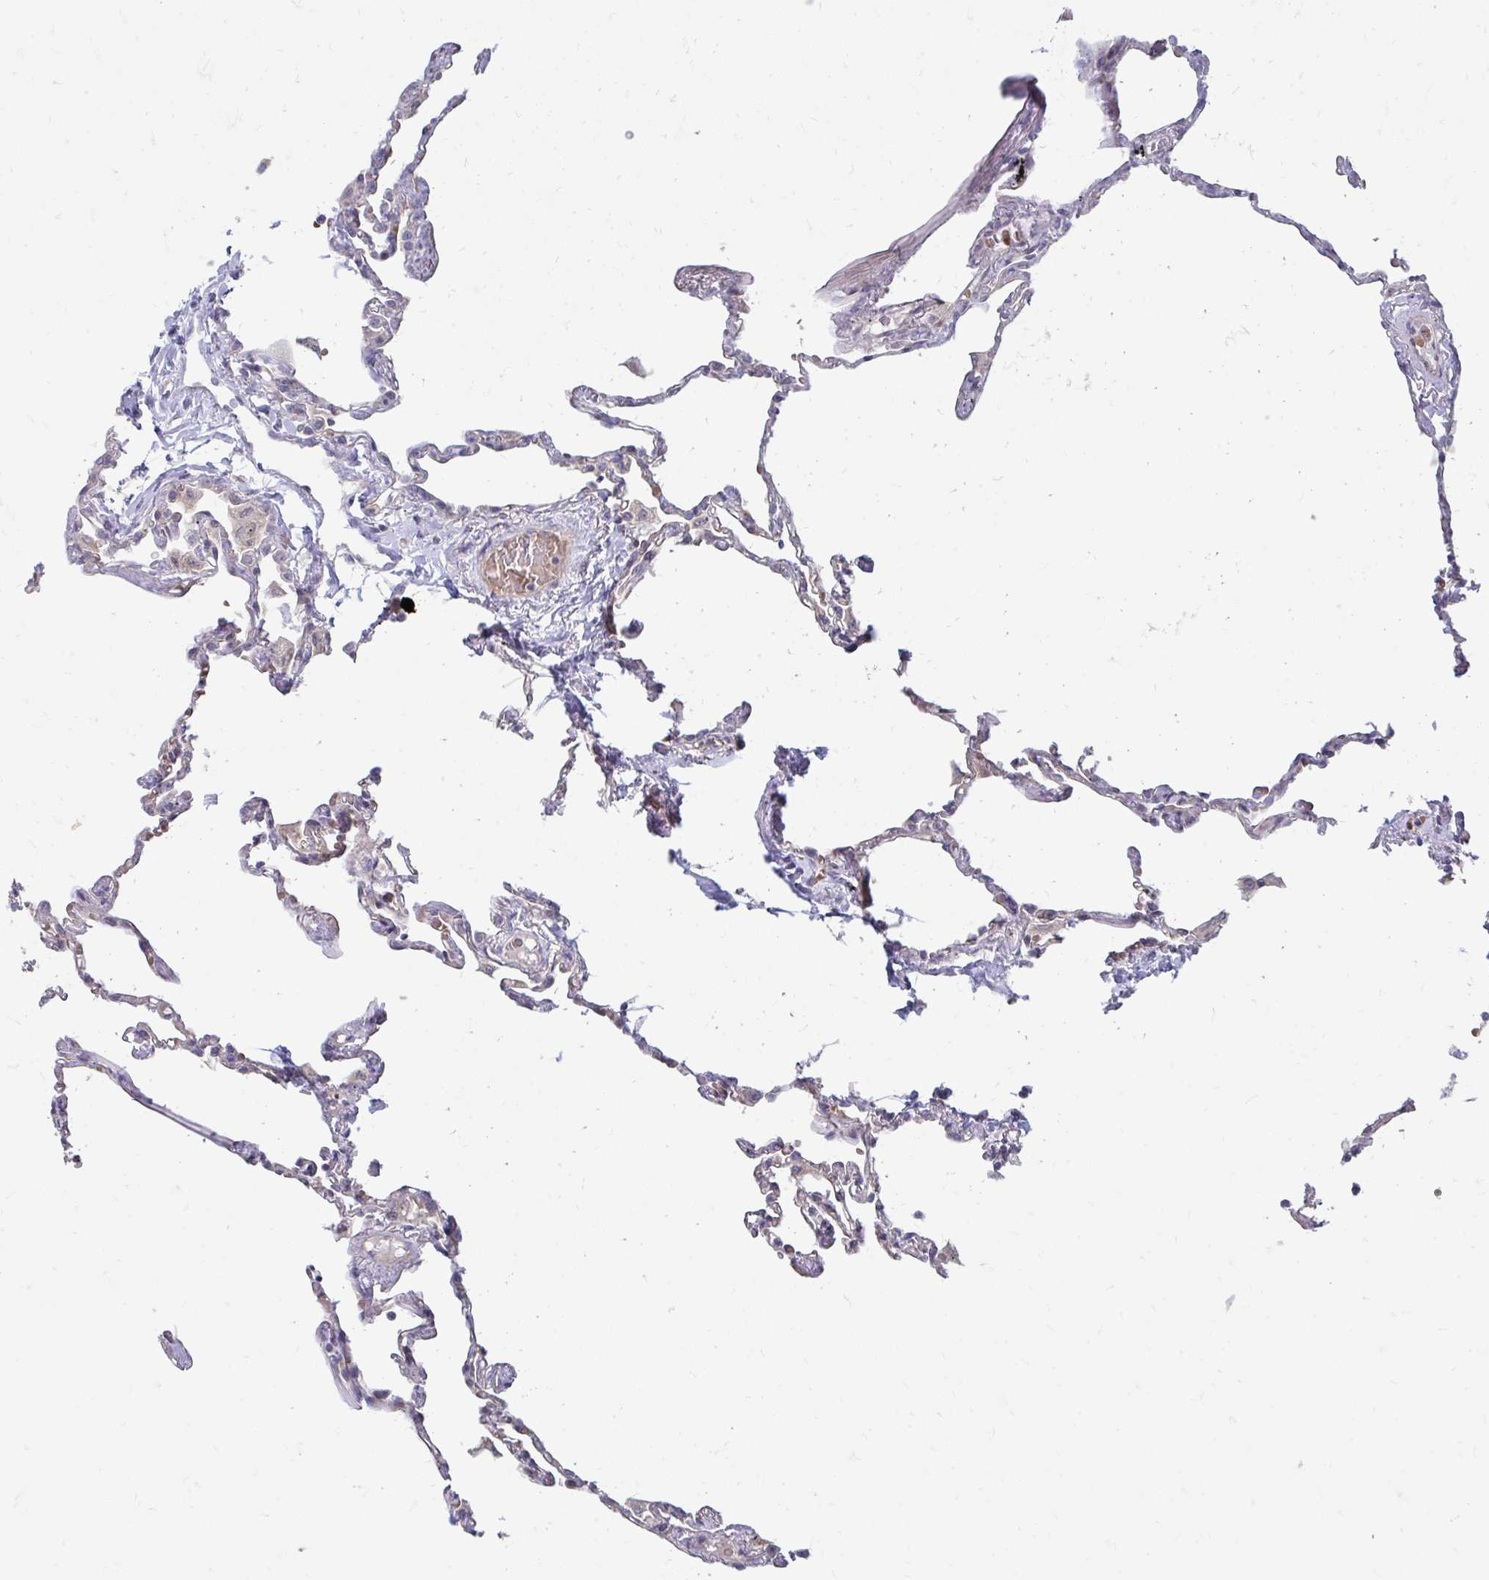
{"staining": {"intensity": "weak", "quantity": "25%-75%", "location": "cytoplasmic/membranous"}, "tissue": "lung", "cell_type": "Alveolar cells", "image_type": "normal", "snomed": [{"axis": "morphology", "description": "Normal tissue, NOS"}, {"axis": "topography", "description": "Lung"}], "caption": "Immunohistochemistry (IHC) of benign lung exhibits low levels of weak cytoplasmic/membranous staining in approximately 25%-75% of alveolar cells. The protein is stained brown, and the nuclei are stained in blue (DAB (3,3'-diaminobenzidine) IHC with brightfield microscopy, high magnification).", "gene": "ITPR2", "patient": {"sex": "female", "age": 67}}